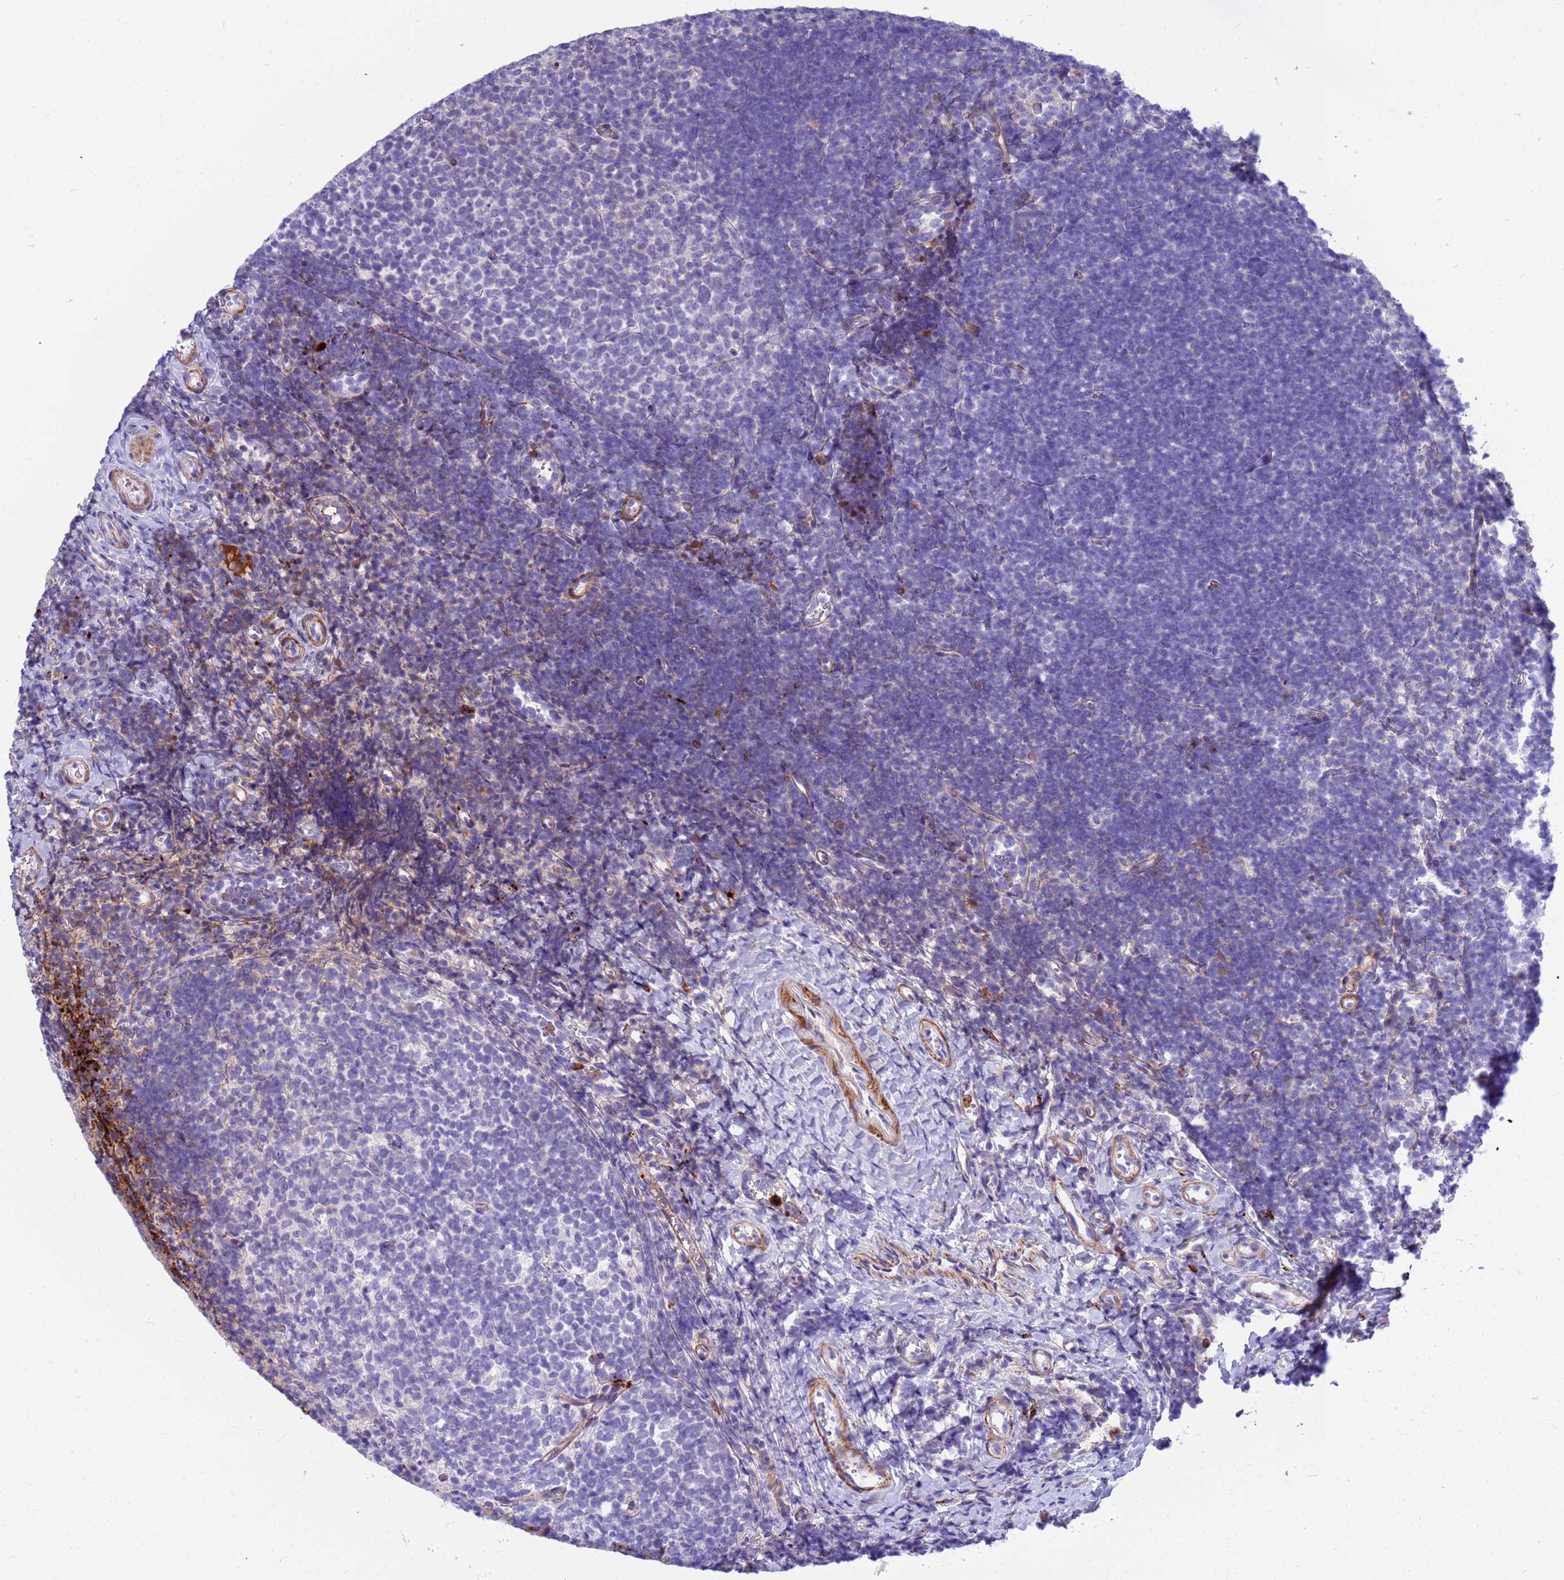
{"staining": {"intensity": "negative", "quantity": "none", "location": "none"}, "tissue": "tonsil", "cell_type": "Germinal center cells", "image_type": "normal", "snomed": [{"axis": "morphology", "description": "Normal tissue, NOS"}, {"axis": "topography", "description": "Tonsil"}], "caption": "Protein analysis of benign tonsil shows no significant expression in germinal center cells.", "gene": "ORM1", "patient": {"sex": "female", "age": 10}}